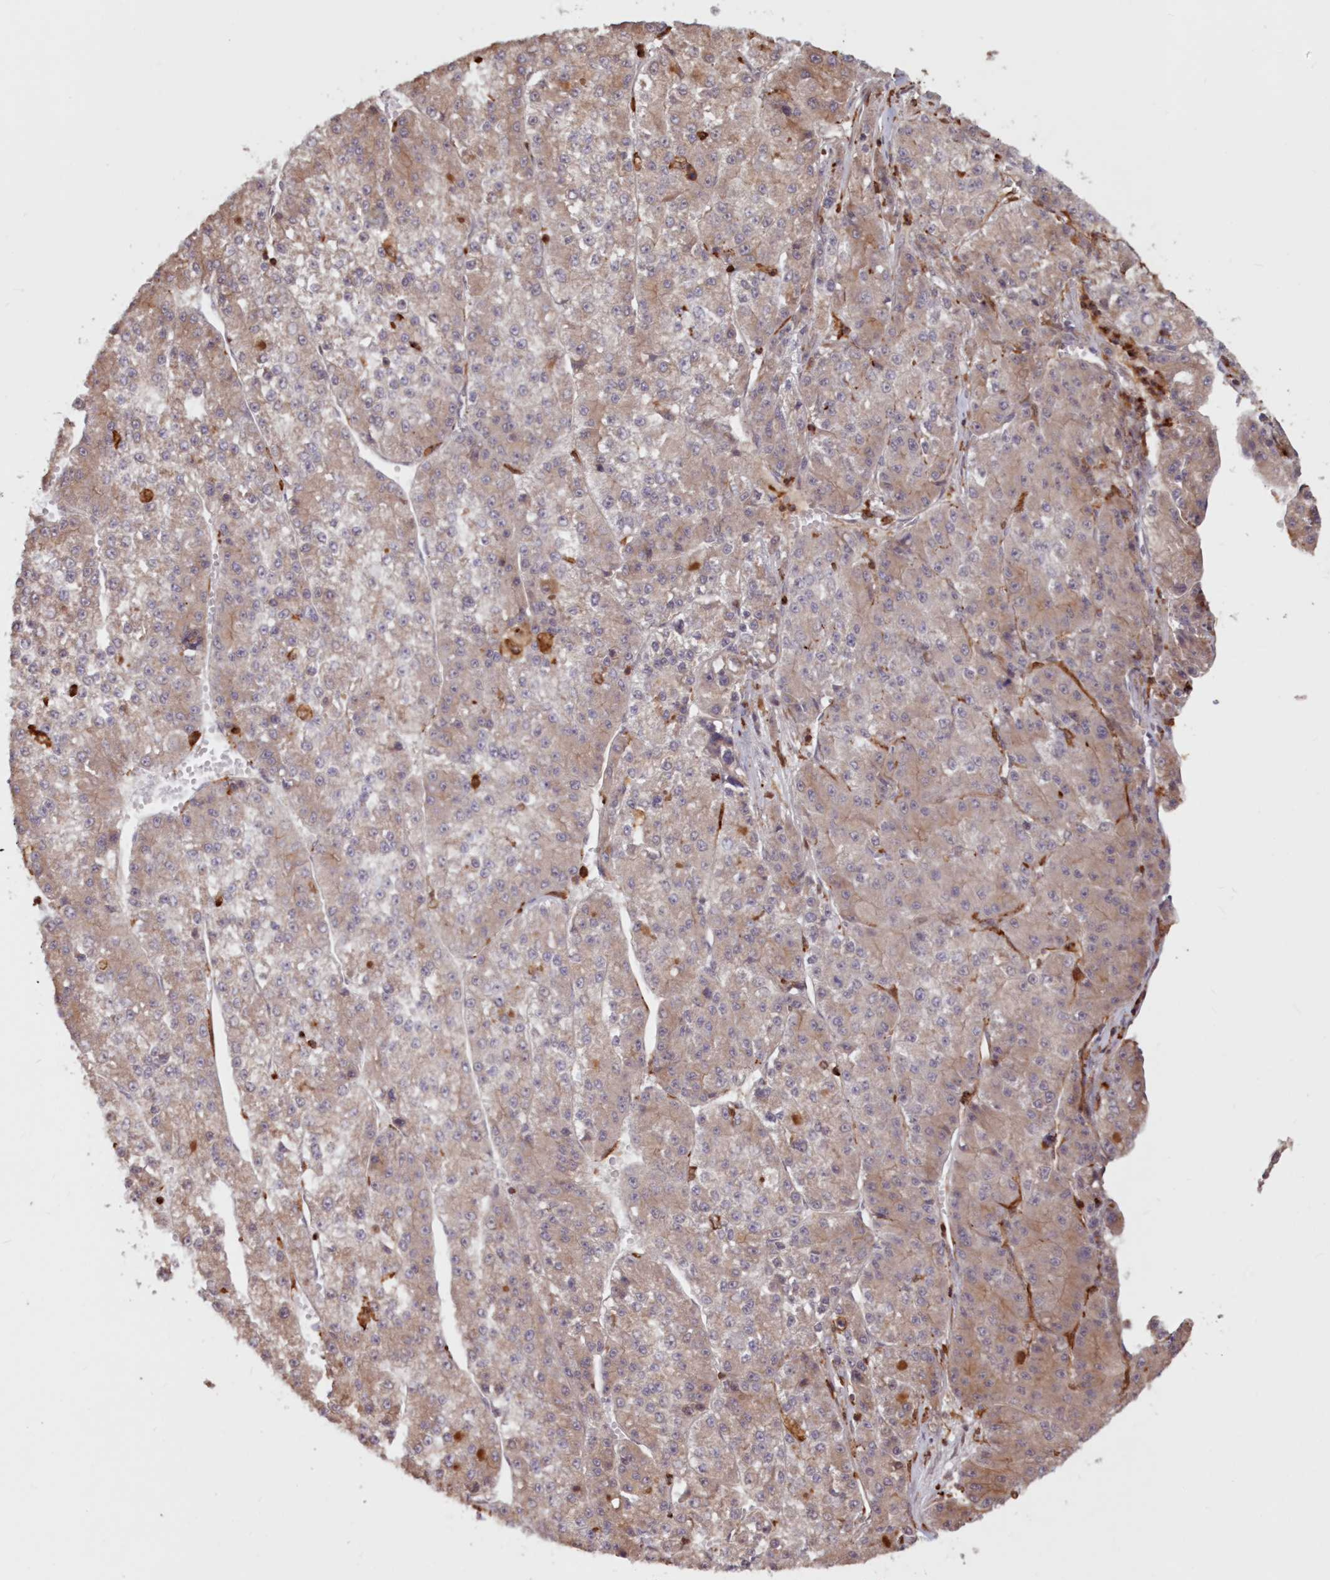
{"staining": {"intensity": "weak", "quantity": "25%-75%", "location": "cytoplasmic/membranous"}, "tissue": "liver cancer", "cell_type": "Tumor cells", "image_type": "cancer", "snomed": [{"axis": "morphology", "description": "Carcinoma, Hepatocellular, NOS"}, {"axis": "topography", "description": "Liver"}], "caption": "Brown immunohistochemical staining in liver hepatocellular carcinoma displays weak cytoplasmic/membranous staining in about 25%-75% of tumor cells.", "gene": "SNED1", "patient": {"sex": "female", "age": 73}}